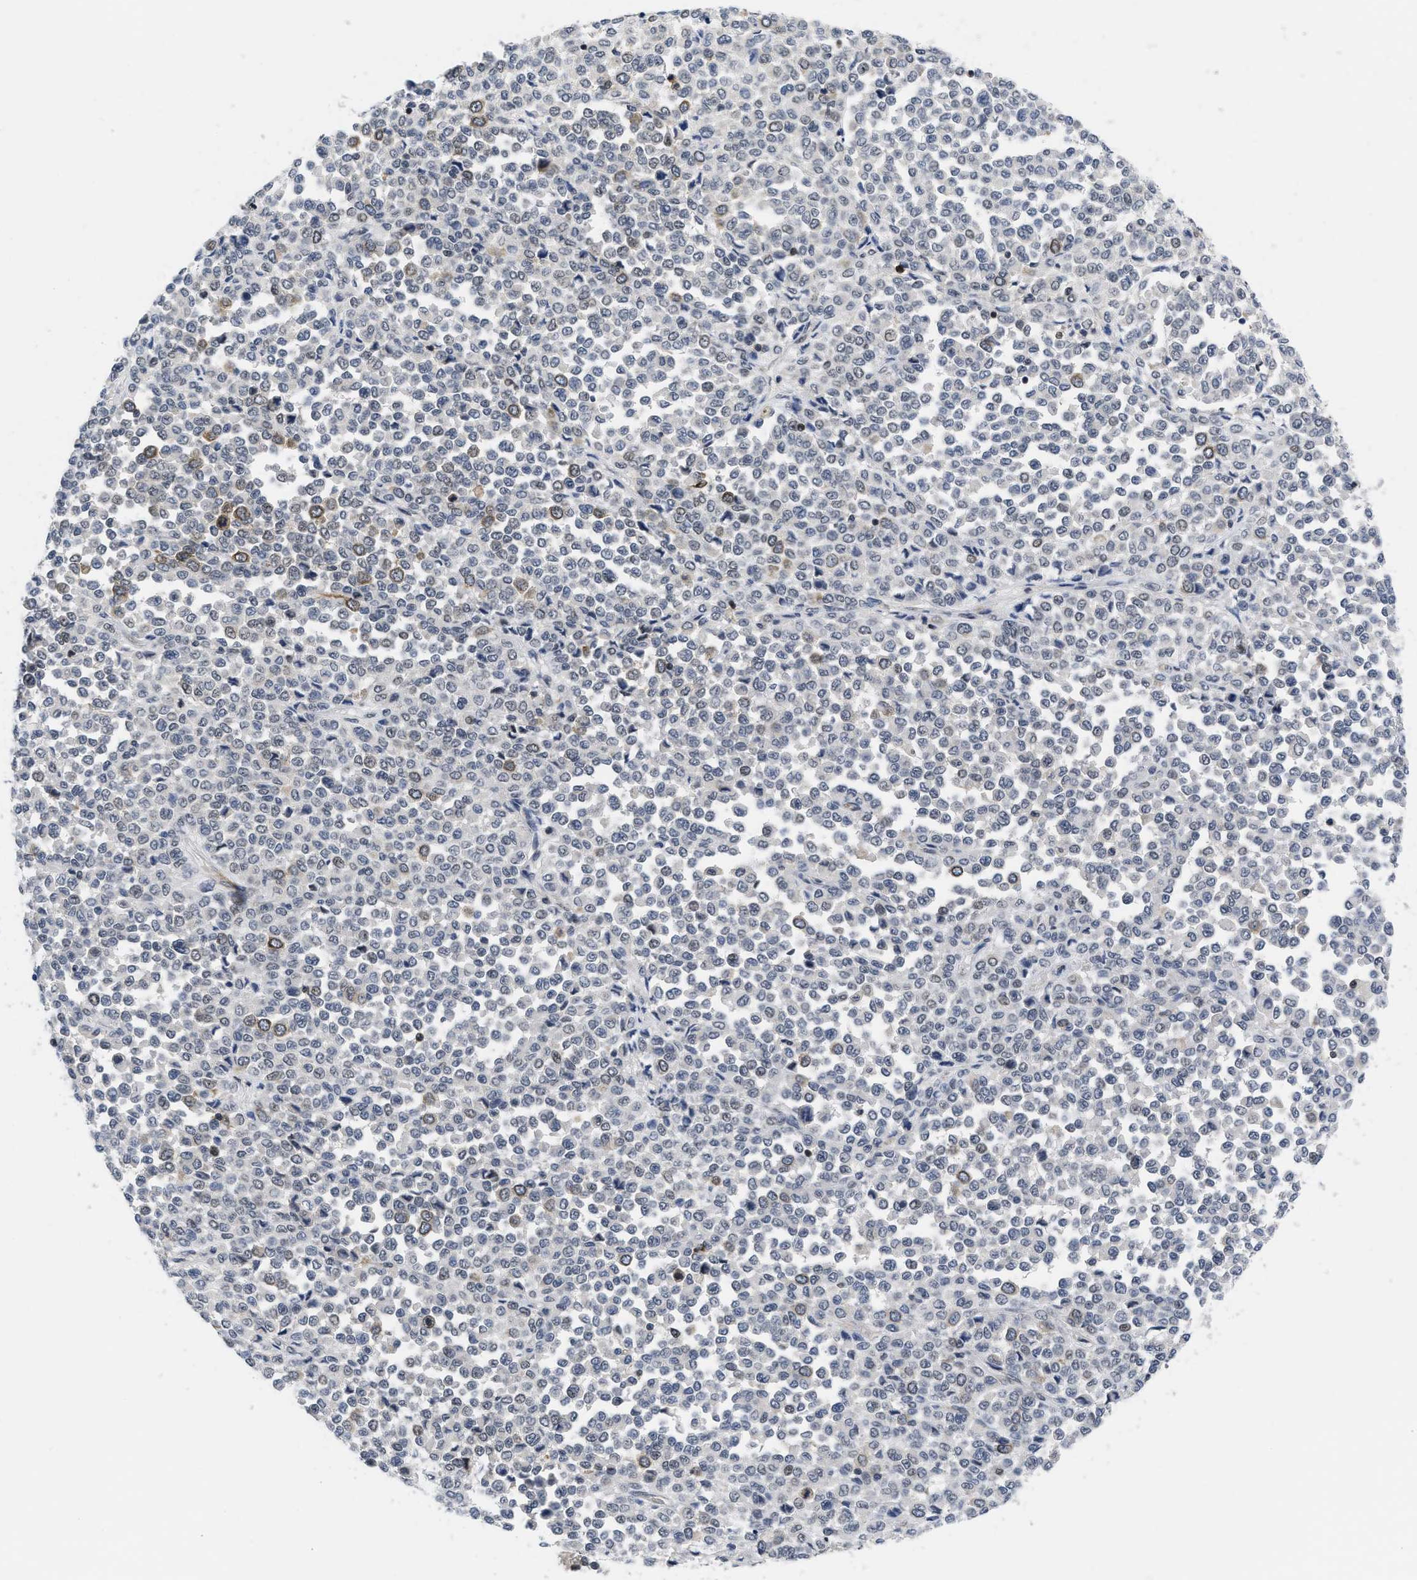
{"staining": {"intensity": "weak", "quantity": "<25%", "location": "cytoplasmic/membranous"}, "tissue": "melanoma", "cell_type": "Tumor cells", "image_type": "cancer", "snomed": [{"axis": "morphology", "description": "Malignant melanoma, Metastatic site"}, {"axis": "topography", "description": "Pancreas"}], "caption": "Immunohistochemical staining of melanoma demonstrates no significant staining in tumor cells.", "gene": "HIF1A", "patient": {"sex": "female", "age": 30}}